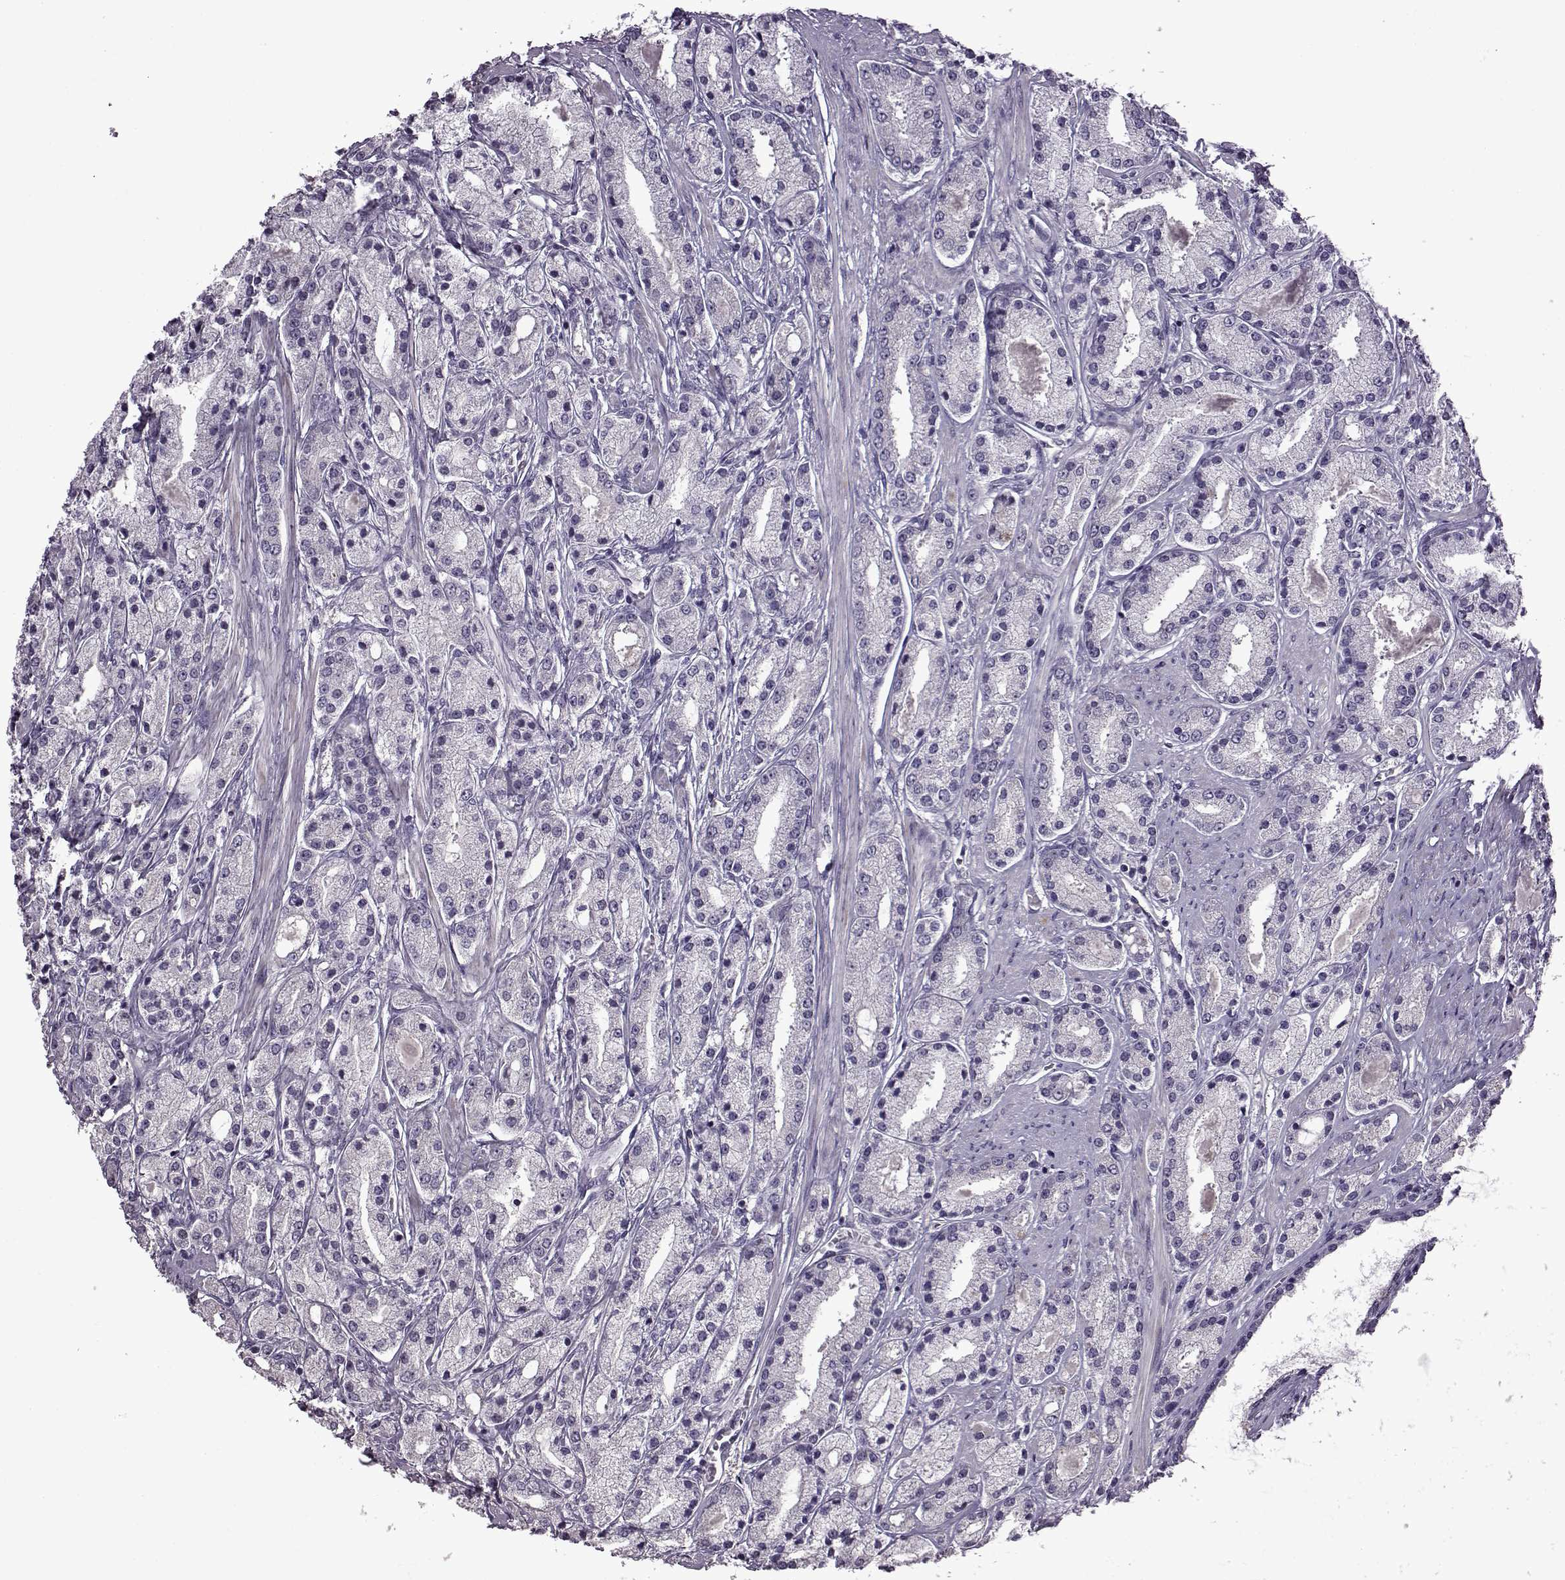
{"staining": {"intensity": "negative", "quantity": "none", "location": "none"}, "tissue": "prostate cancer", "cell_type": "Tumor cells", "image_type": "cancer", "snomed": [{"axis": "morphology", "description": "Adenocarcinoma, High grade"}, {"axis": "topography", "description": "Prostate"}], "caption": "Tumor cells are negative for brown protein staining in prostate high-grade adenocarcinoma.", "gene": "EDDM3B", "patient": {"sex": "male", "age": 67}}